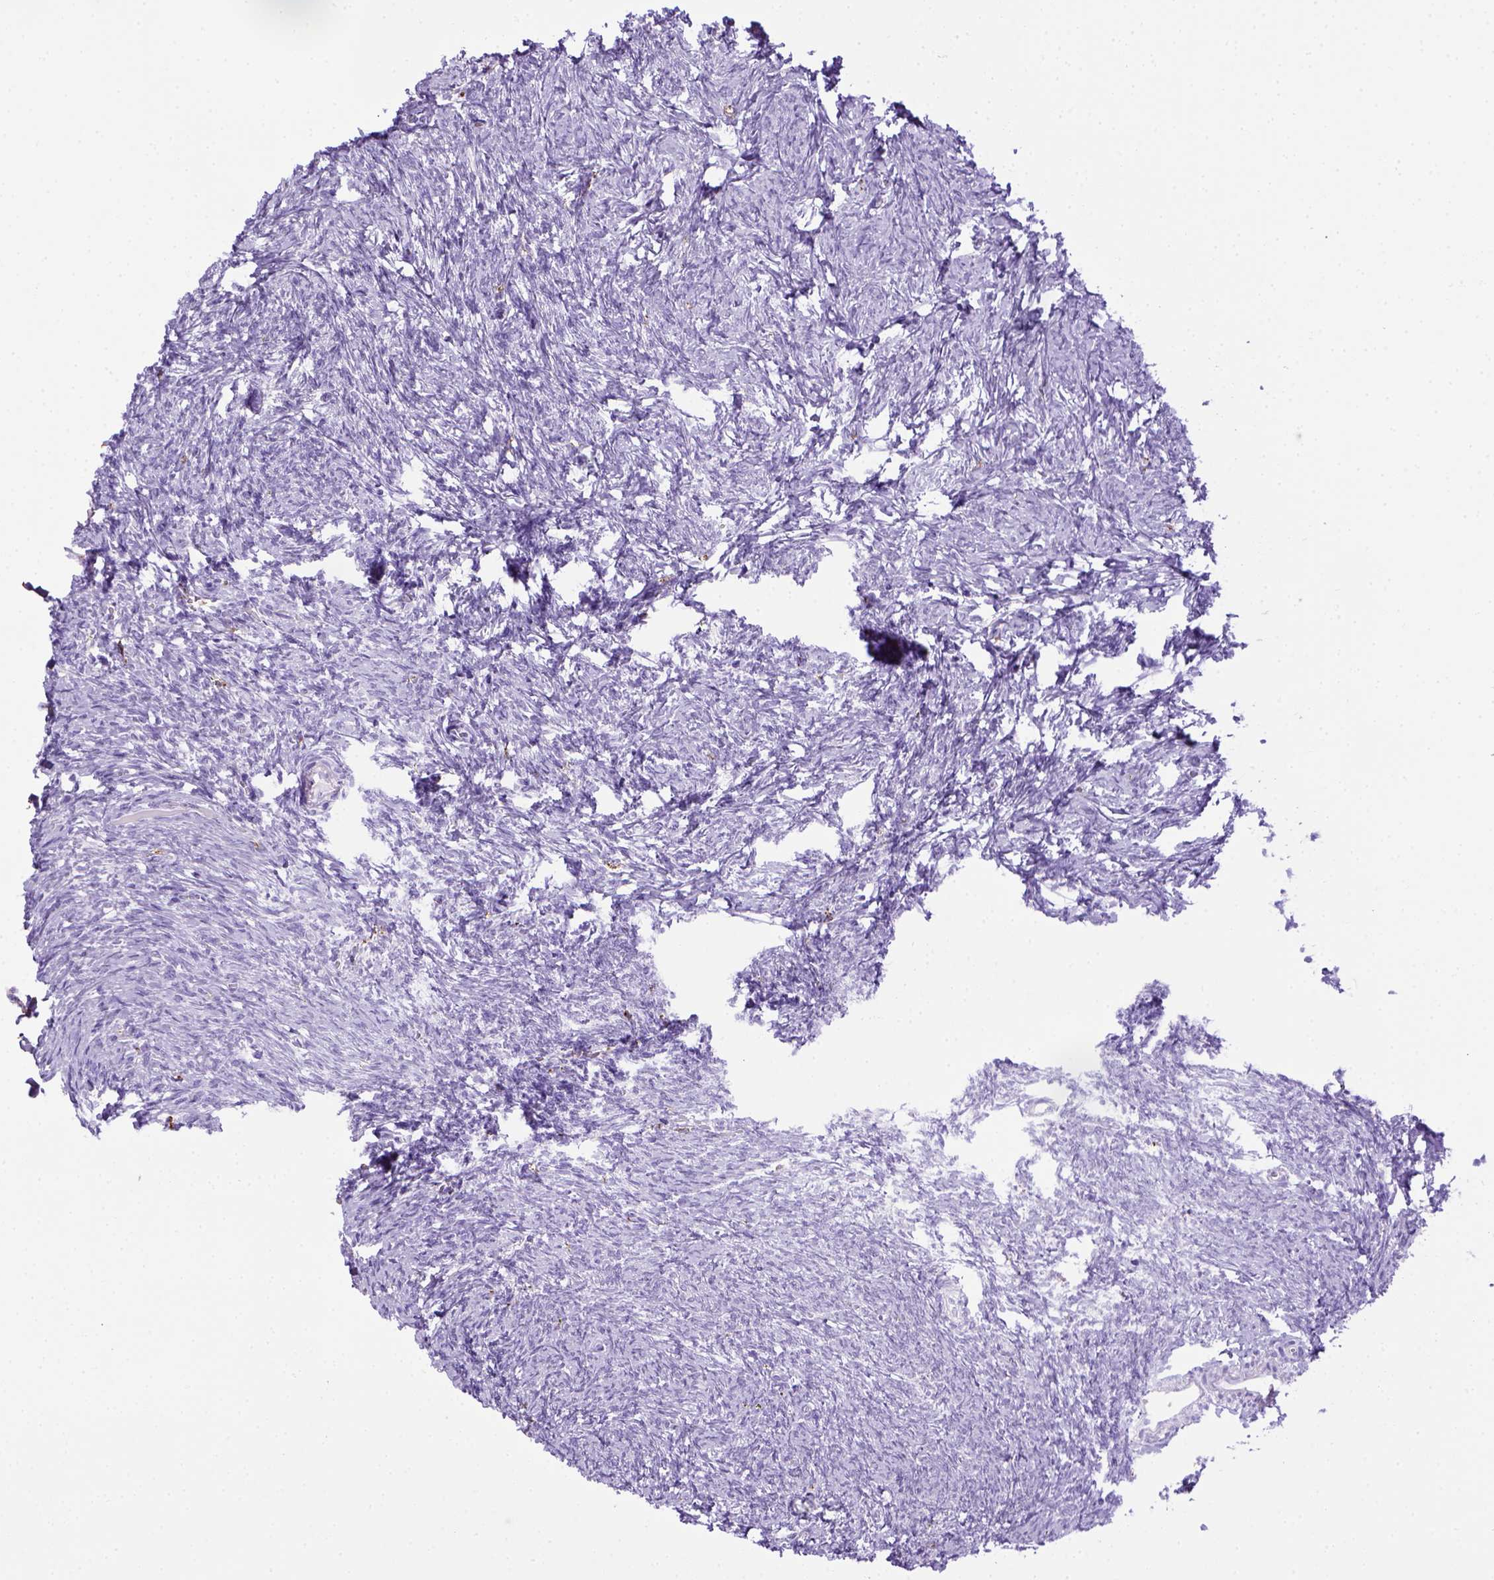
{"staining": {"intensity": "negative", "quantity": "none", "location": "none"}, "tissue": "ovary", "cell_type": "Ovarian stroma cells", "image_type": "normal", "snomed": [{"axis": "morphology", "description": "Normal tissue, NOS"}, {"axis": "topography", "description": "Ovary"}], "caption": "The image shows no significant expression in ovarian stroma cells of ovary. (IHC, brightfield microscopy, high magnification).", "gene": "CD68", "patient": {"sex": "female", "age": 39}}